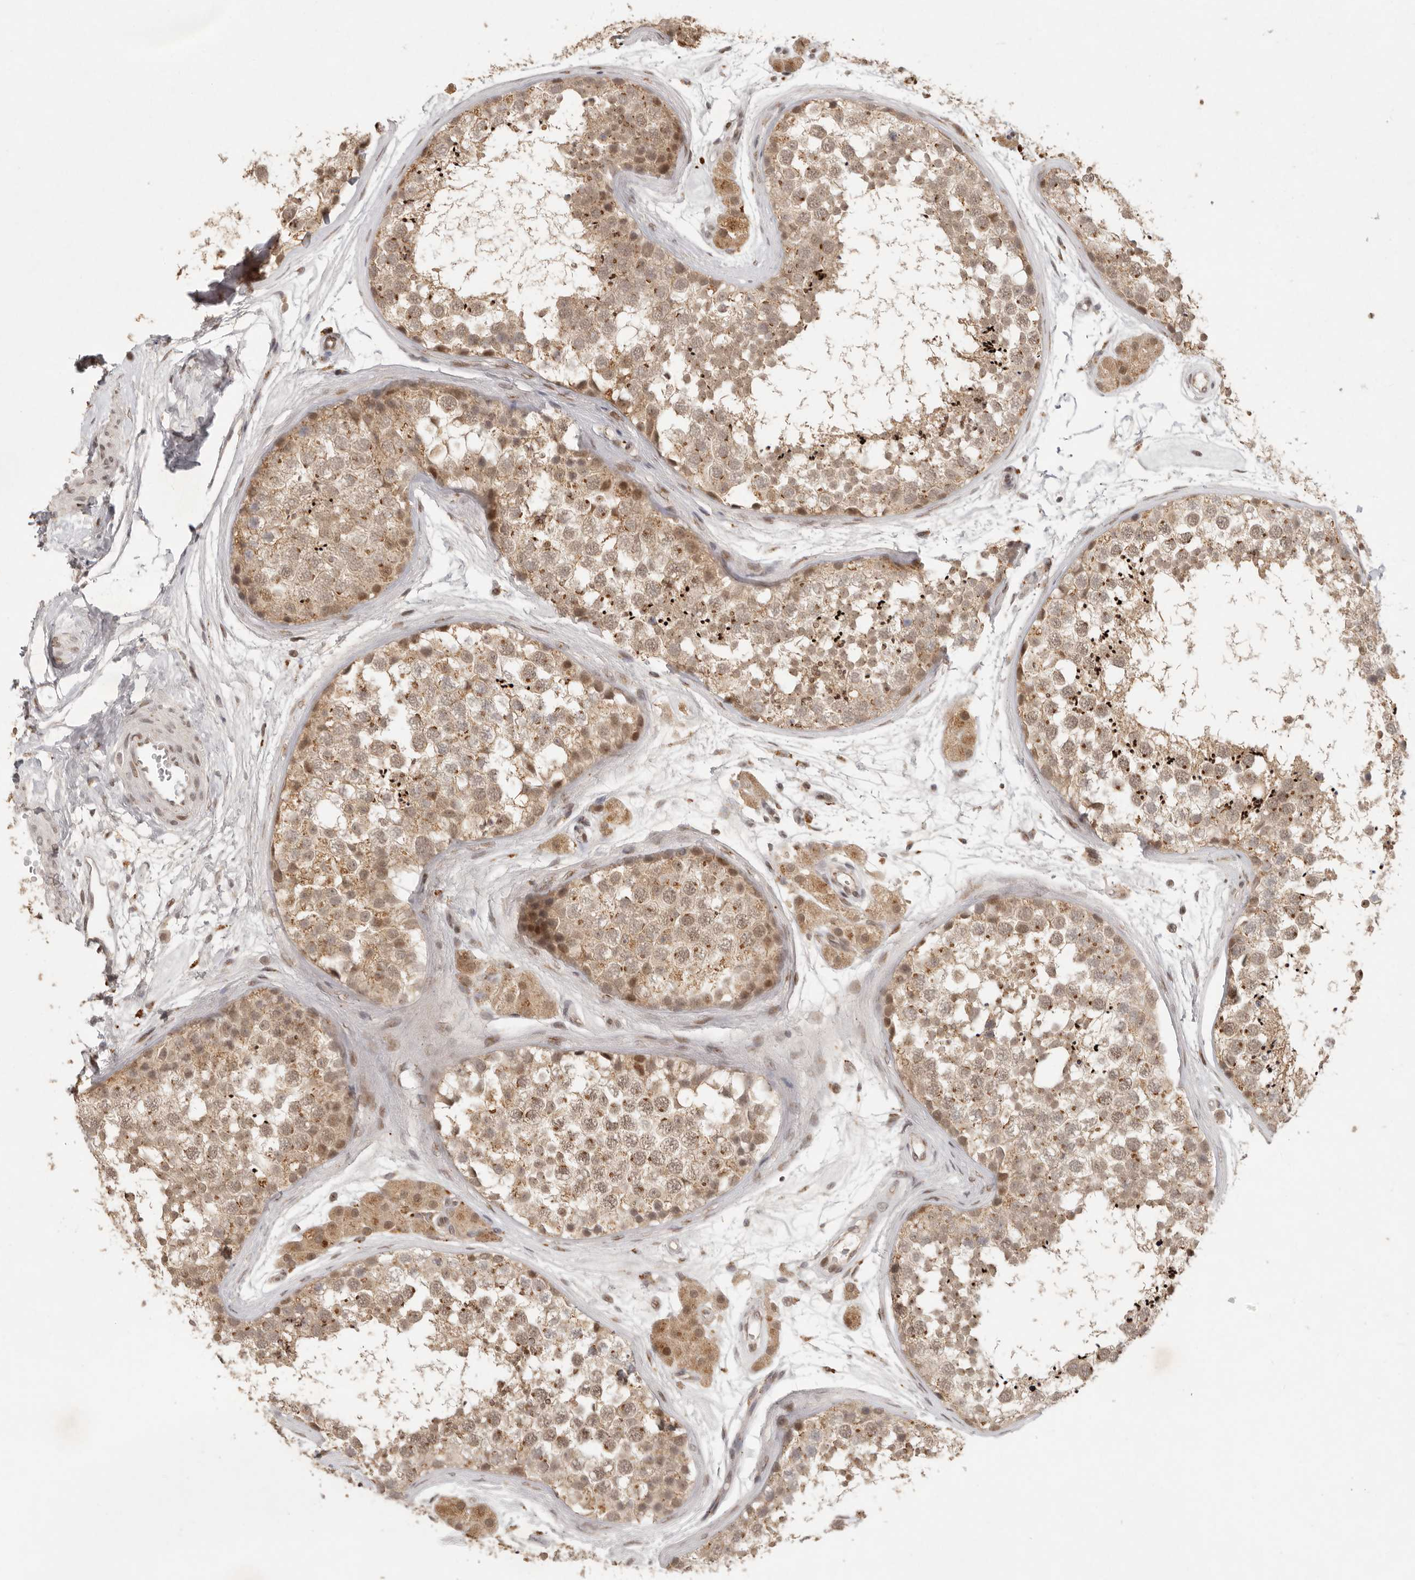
{"staining": {"intensity": "moderate", "quantity": ">75%", "location": "cytoplasmic/membranous,nuclear"}, "tissue": "testis", "cell_type": "Cells in seminiferous ducts", "image_type": "normal", "snomed": [{"axis": "morphology", "description": "Normal tissue, NOS"}, {"axis": "topography", "description": "Testis"}], "caption": "This histopathology image shows immunohistochemistry staining of benign testis, with medium moderate cytoplasmic/membranous,nuclear expression in about >75% of cells in seminiferous ducts.", "gene": "LRRC75A", "patient": {"sex": "male", "age": 56}}